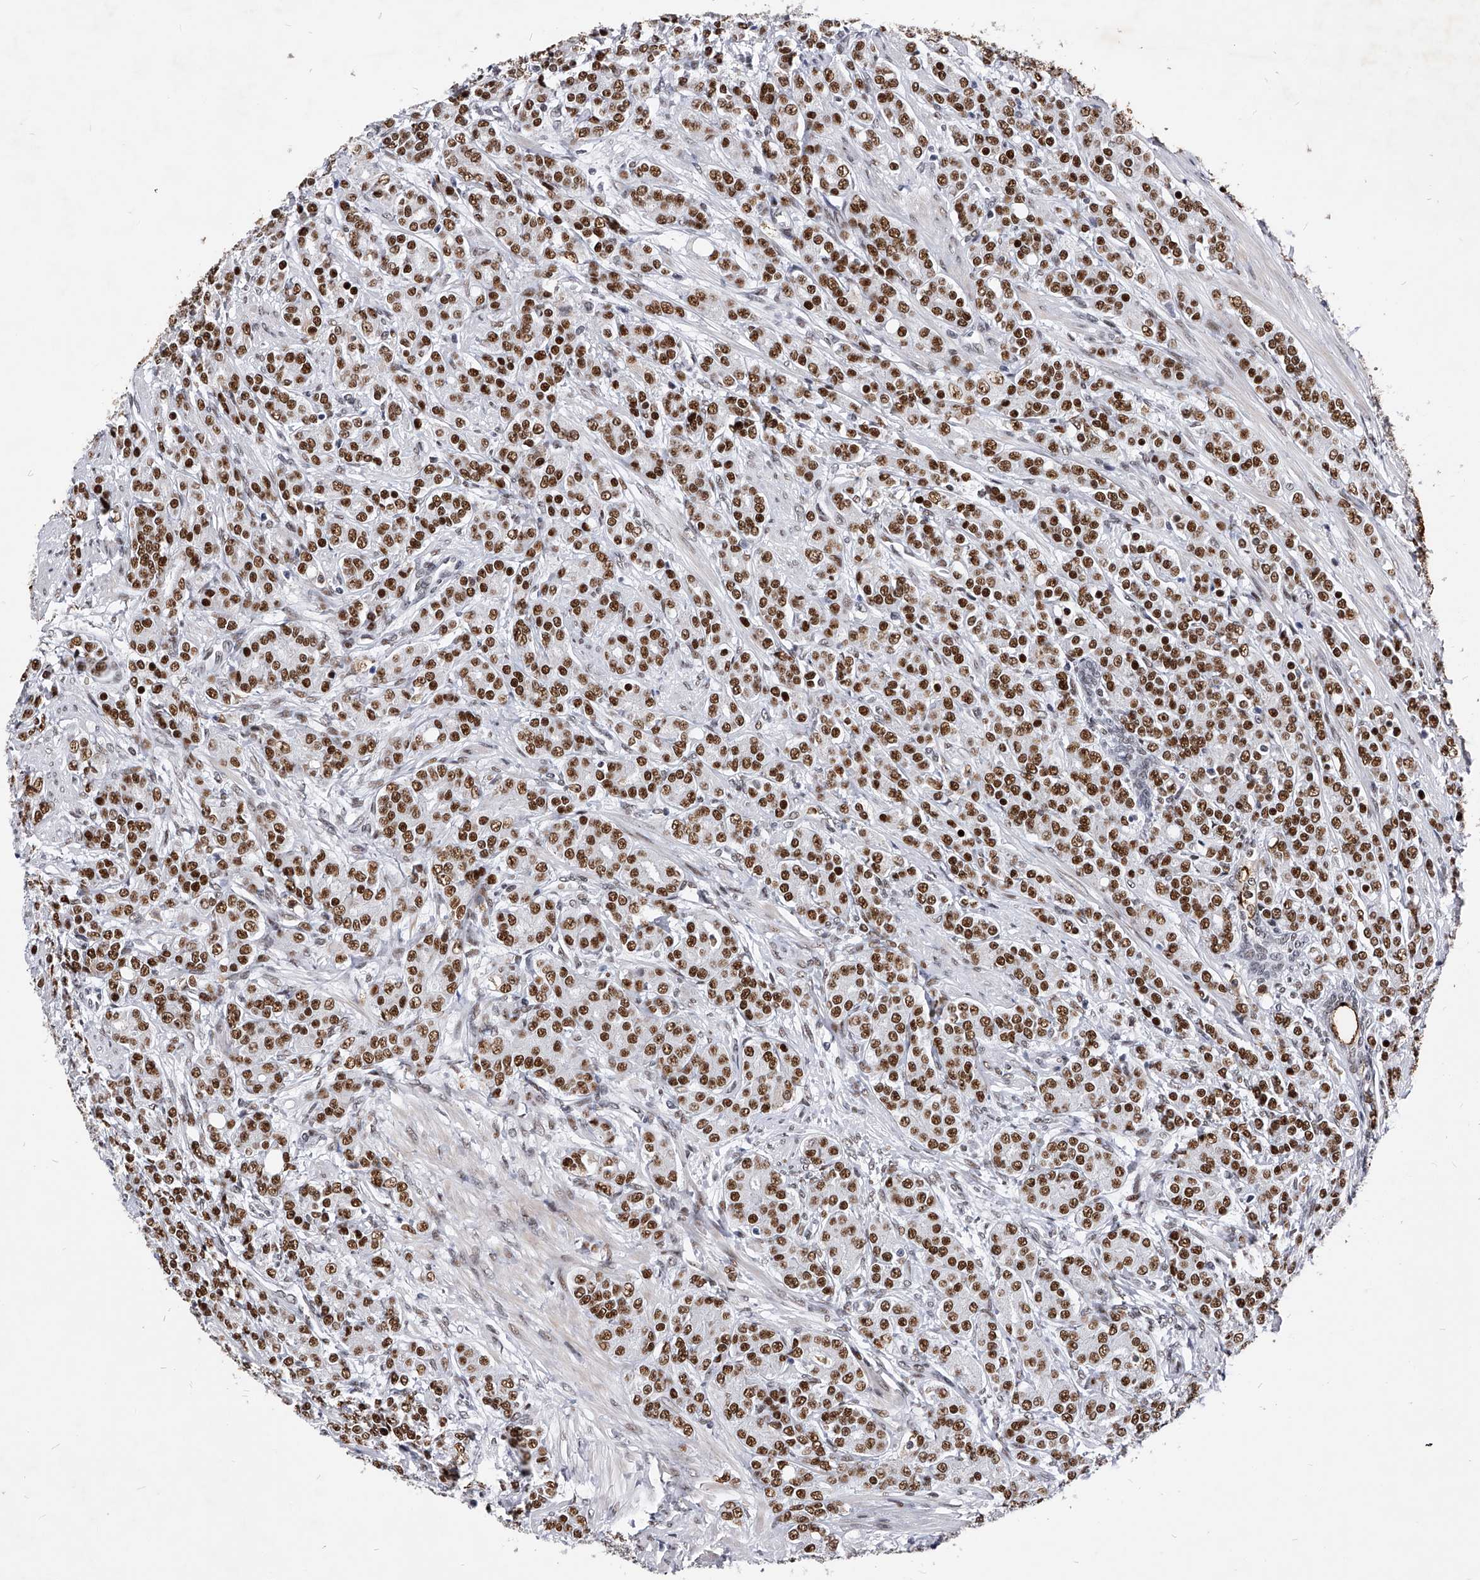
{"staining": {"intensity": "strong", "quantity": ">75%", "location": "nuclear"}, "tissue": "prostate cancer", "cell_type": "Tumor cells", "image_type": "cancer", "snomed": [{"axis": "morphology", "description": "Adenocarcinoma, High grade"}, {"axis": "topography", "description": "Prostate"}], "caption": "Protein positivity by immunohistochemistry reveals strong nuclear staining in approximately >75% of tumor cells in adenocarcinoma (high-grade) (prostate).", "gene": "TESK2", "patient": {"sex": "male", "age": 62}}